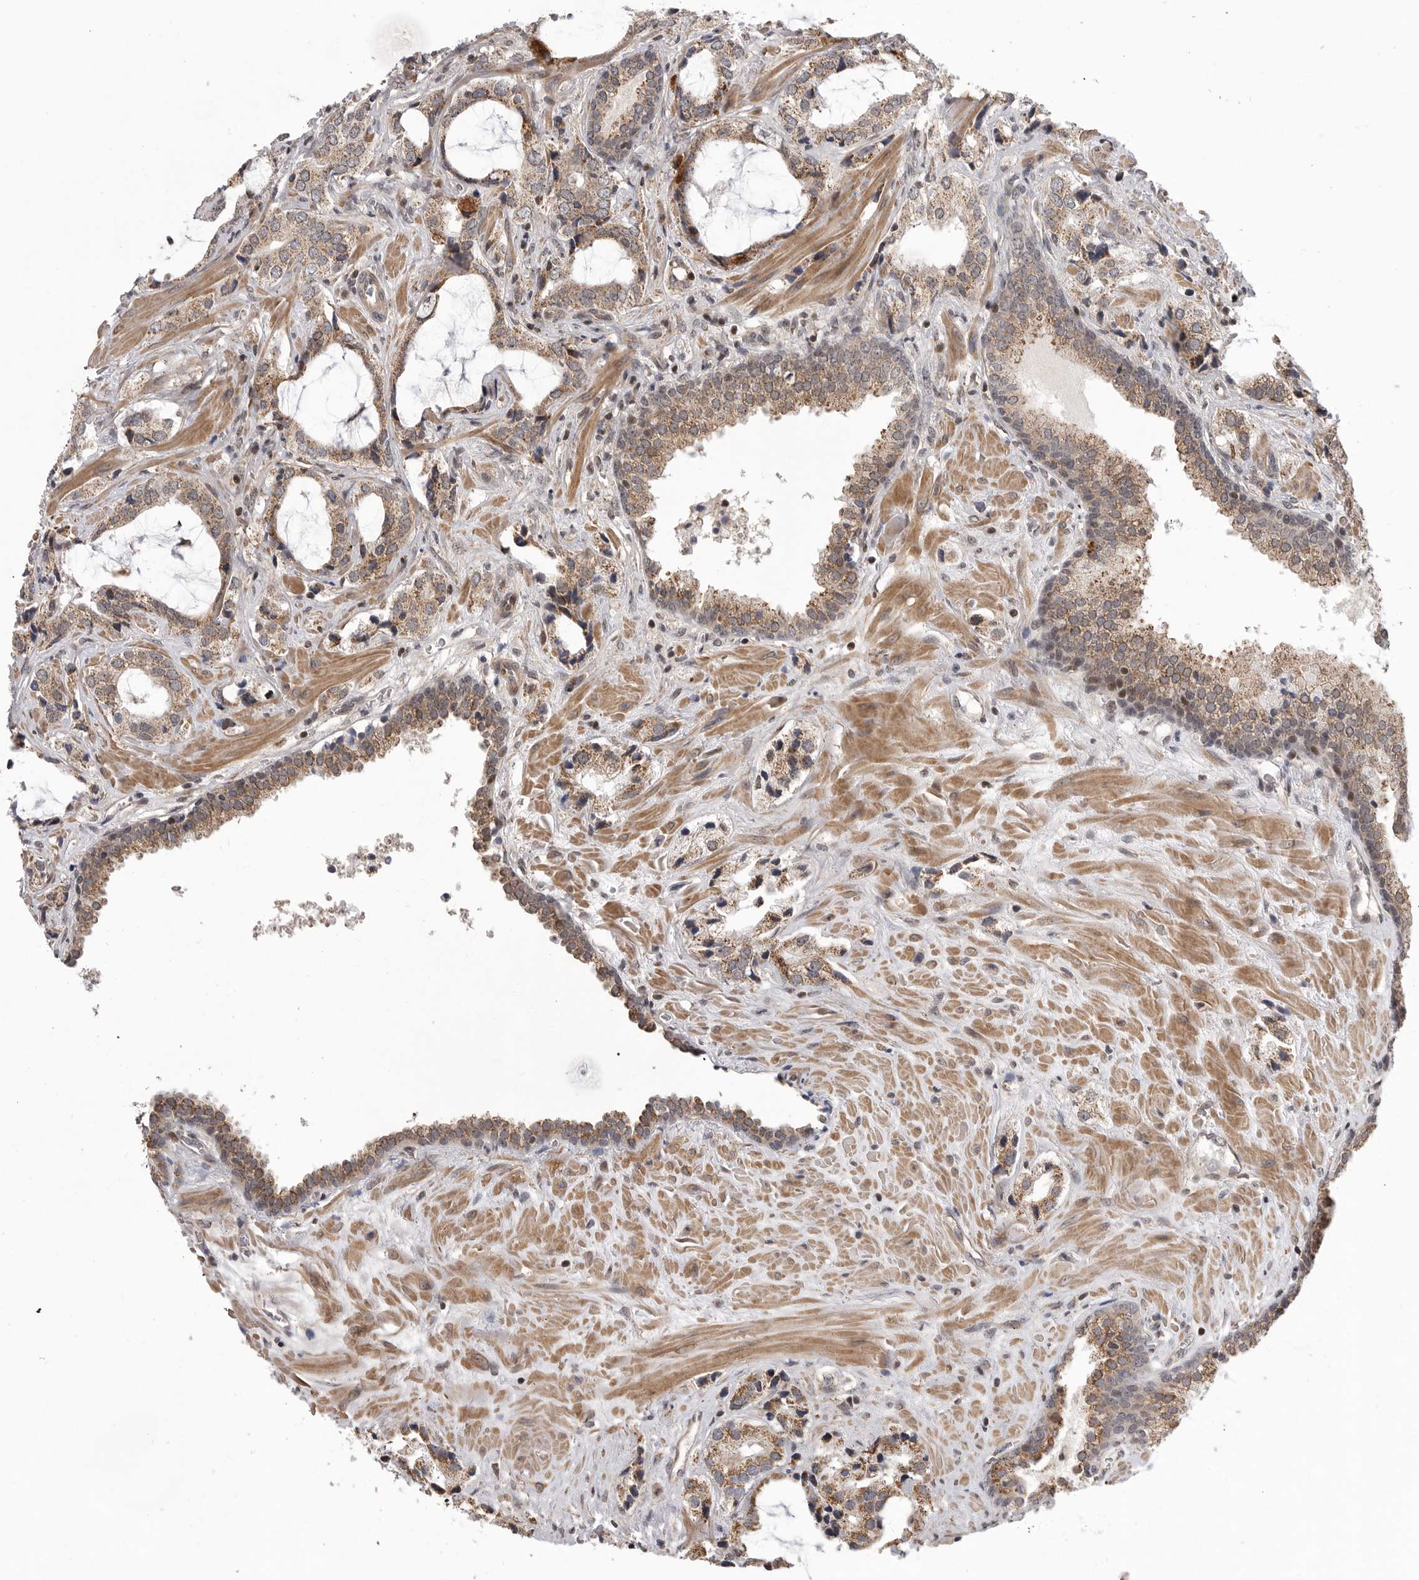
{"staining": {"intensity": "moderate", "quantity": ">75%", "location": "cytoplasmic/membranous"}, "tissue": "prostate cancer", "cell_type": "Tumor cells", "image_type": "cancer", "snomed": [{"axis": "morphology", "description": "Adenocarcinoma, High grade"}, {"axis": "topography", "description": "Prostate"}], "caption": "Immunohistochemistry (IHC) (DAB (3,3'-diaminobenzidine)) staining of human prostate cancer shows moderate cytoplasmic/membranous protein positivity in about >75% of tumor cells. Immunohistochemistry stains the protein of interest in brown and the nuclei are stained blue.", "gene": "TMPRSS11F", "patient": {"sex": "male", "age": 66}}